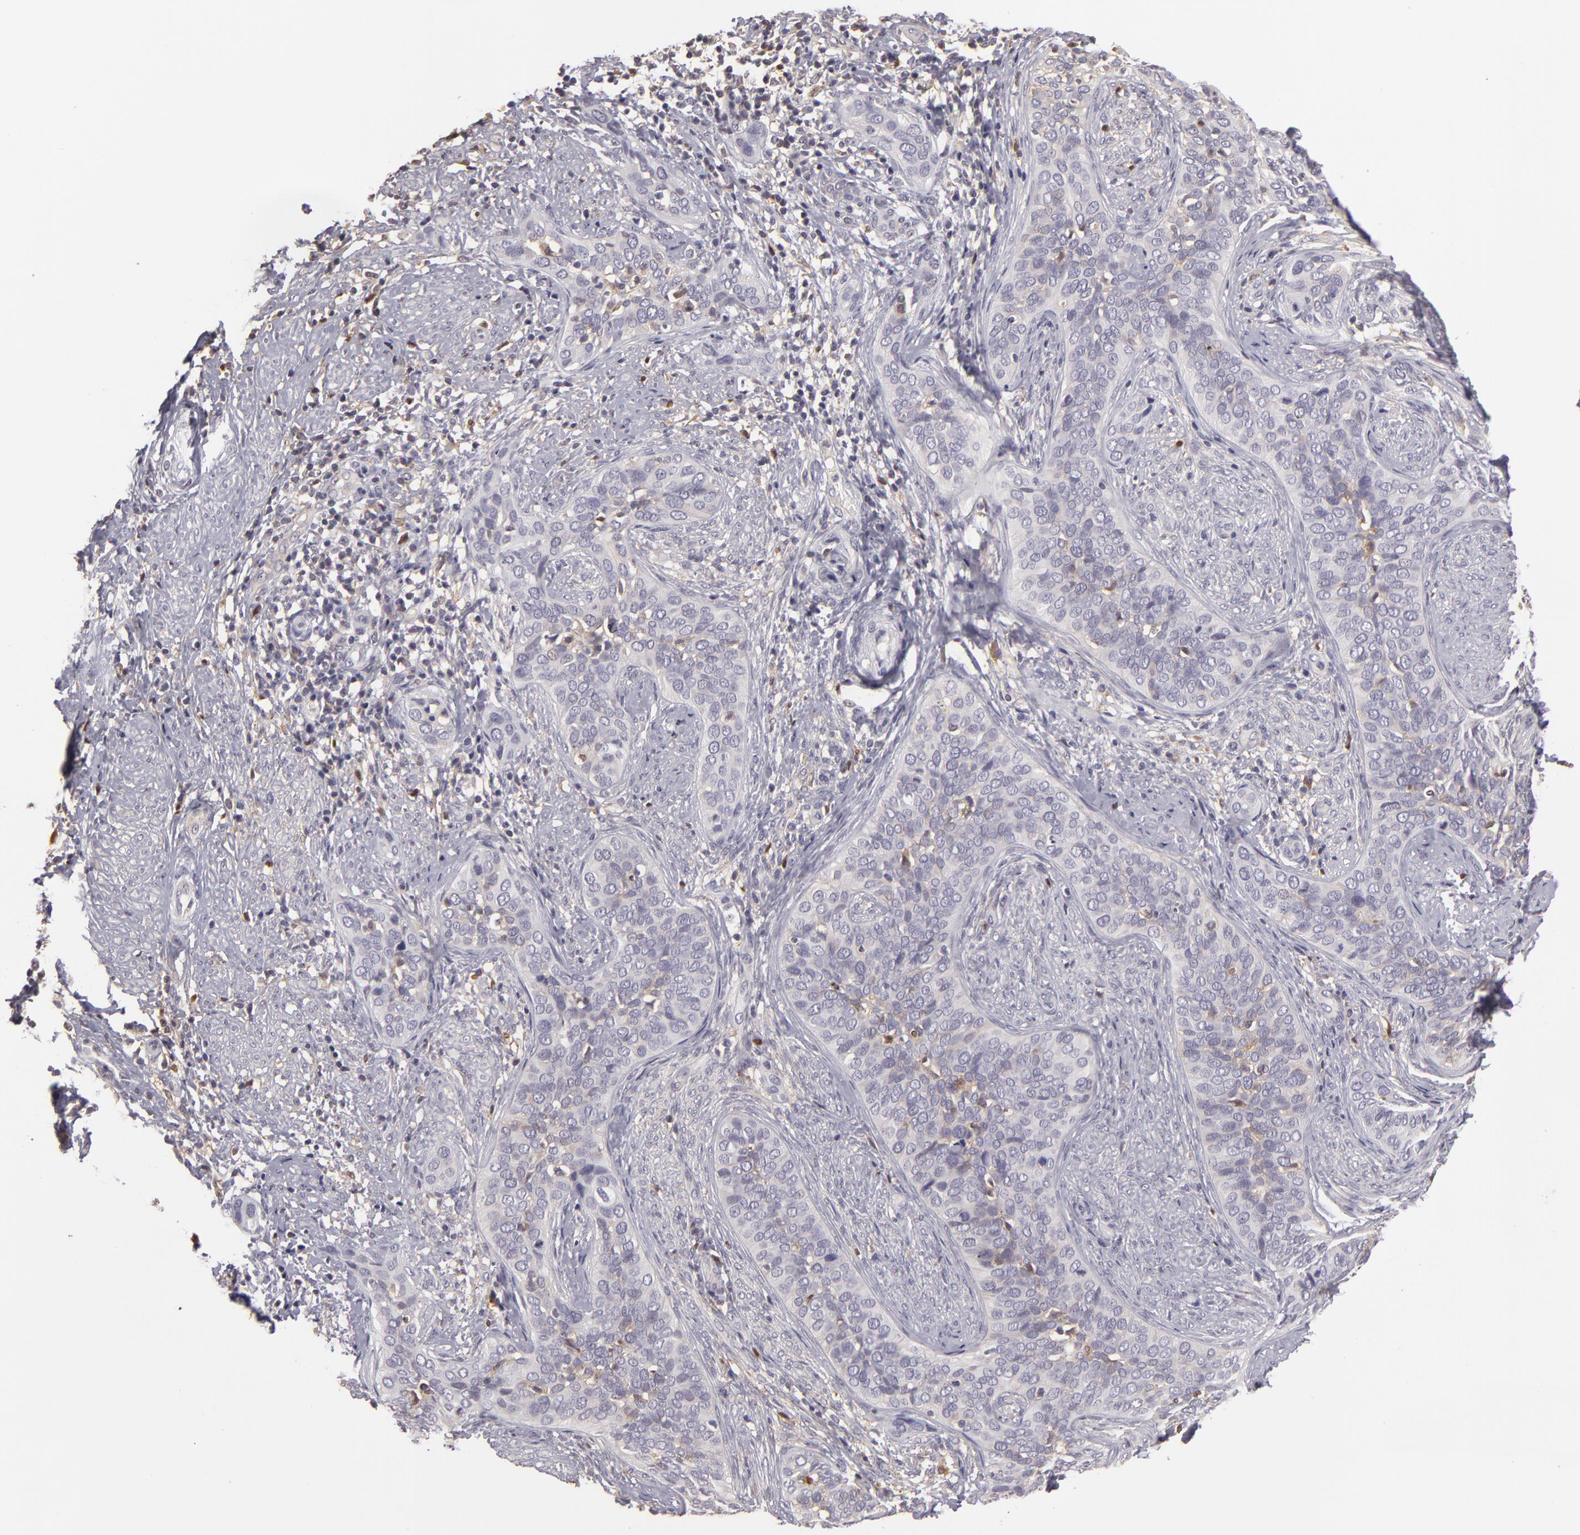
{"staining": {"intensity": "negative", "quantity": "none", "location": "none"}, "tissue": "cervical cancer", "cell_type": "Tumor cells", "image_type": "cancer", "snomed": [{"axis": "morphology", "description": "Squamous cell carcinoma, NOS"}, {"axis": "topography", "description": "Cervix"}], "caption": "Cervical cancer (squamous cell carcinoma) was stained to show a protein in brown. There is no significant expression in tumor cells. The staining was performed using DAB (3,3'-diaminobenzidine) to visualize the protein expression in brown, while the nuclei were stained in blue with hematoxylin (Magnification: 20x).", "gene": "GNPDA1", "patient": {"sex": "female", "age": 31}}